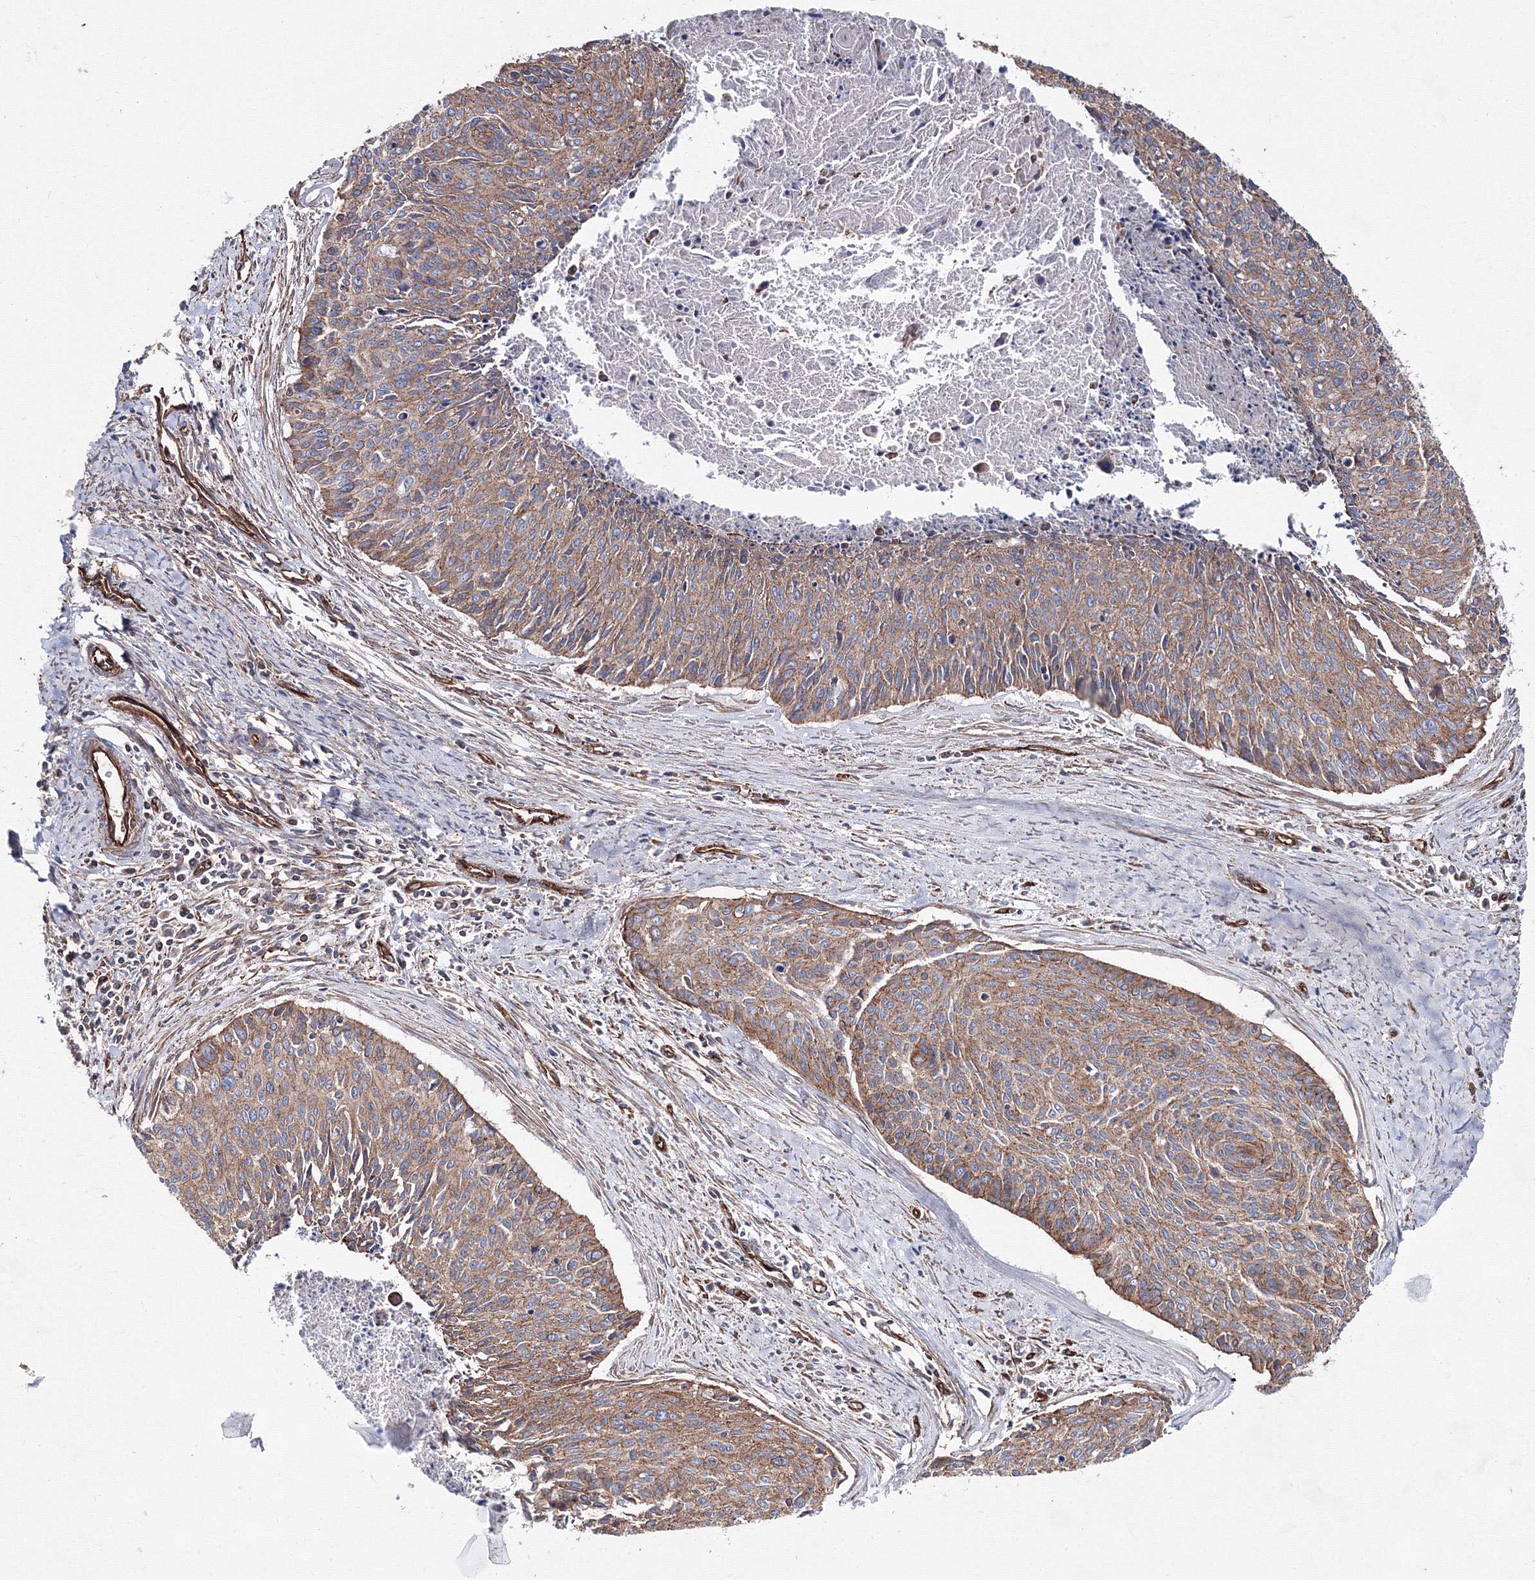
{"staining": {"intensity": "moderate", "quantity": ">75%", "location": "cytoplasmic/membranous"}, "tissue": "cervical cancer", "cell_type": "Tumor cells", "image_type": "cancer", "snomed": [{"axis": "morphology", "description": "Squamous cell carcinoma, NOS"}, {"axis": "topography", "description": "Cervix"}], "caption": "A high-resolution histopathology image shows immunohistochemistry (IHC) staining of cervical cancer, which reveals moderate cytoplasmic/membranous expression in about >75% of tumor cells. Using DAB (3,3'-diaminobenzidine) (brown) and hematoxylin (blue) stains, captured at high magnification using brightfield microscopy.", "gene": "ANKRD37", "patient": {"sex": "female", "age": 55}}